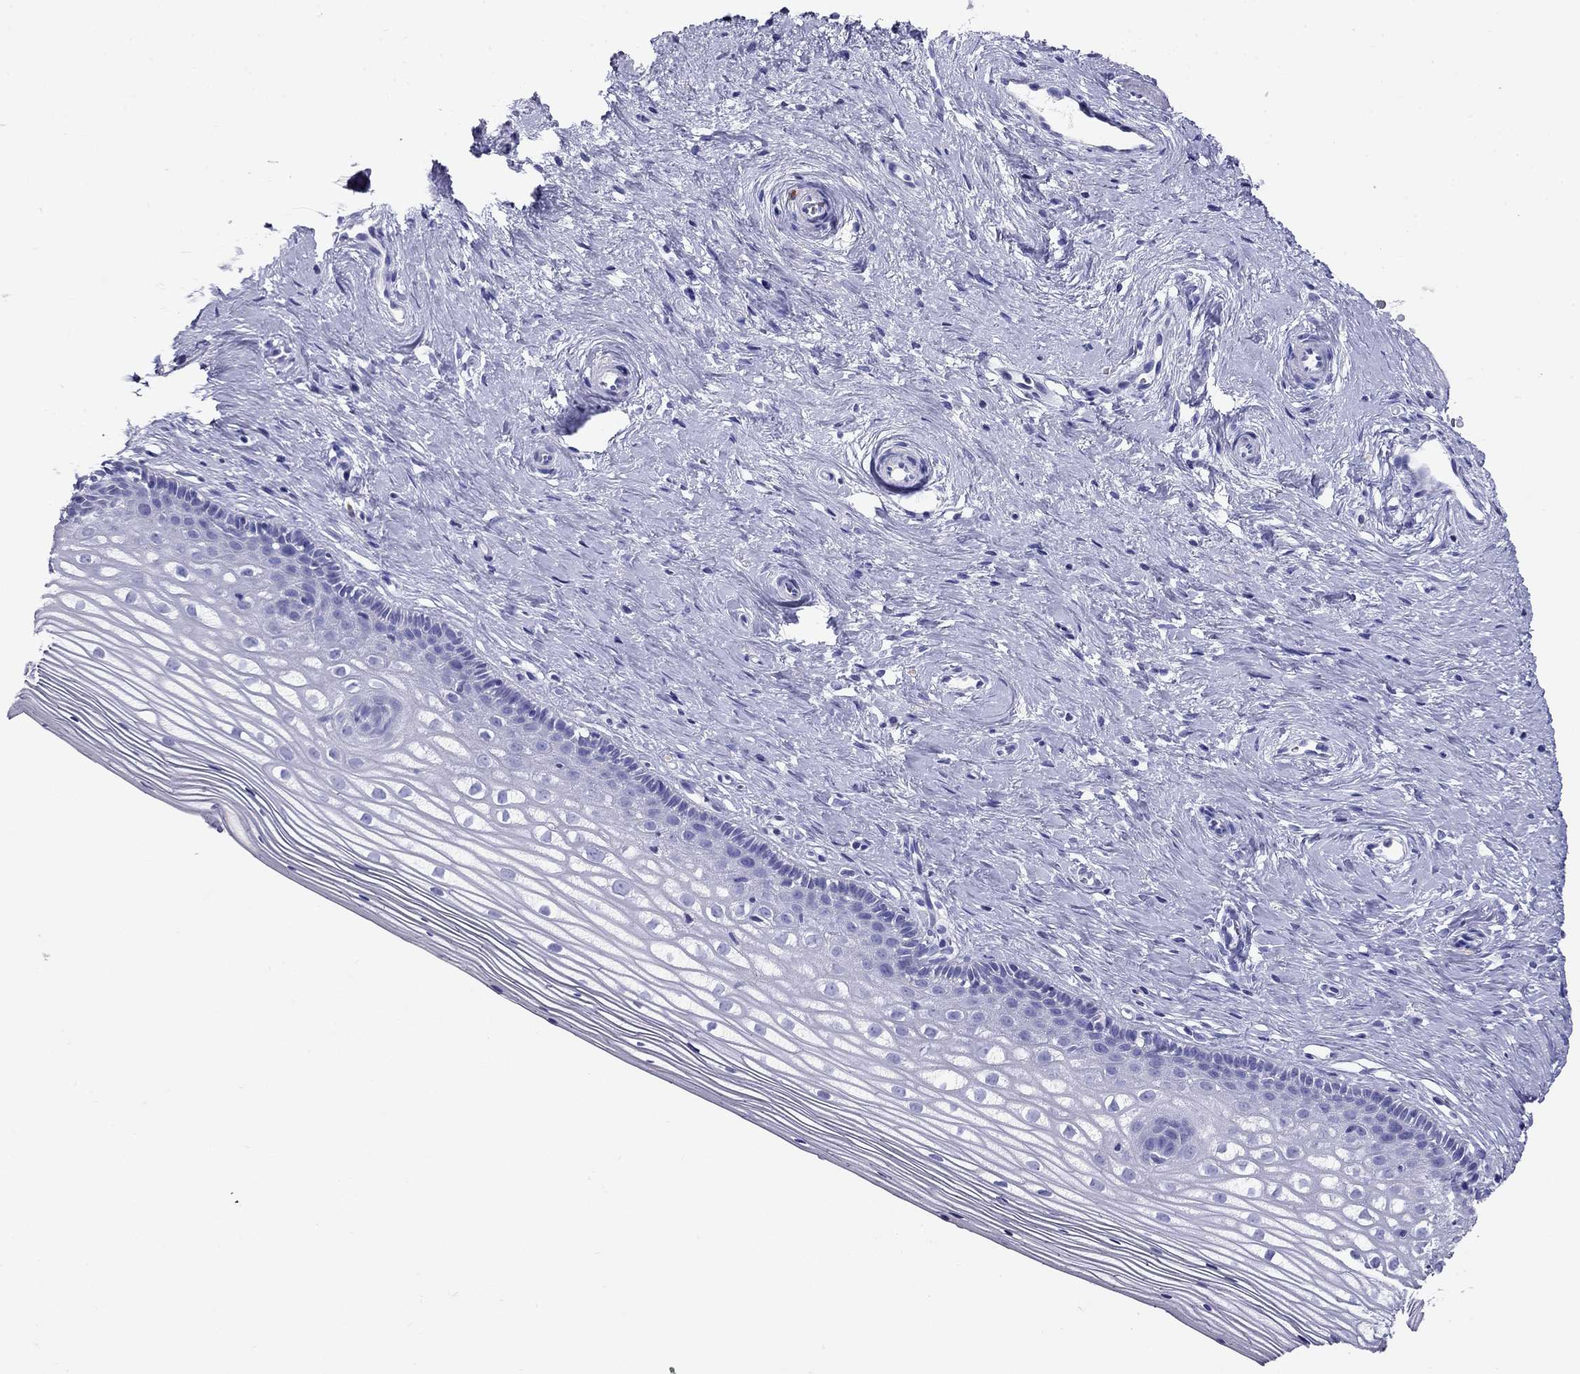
{"staining": {"intensity": "negative", "quantity": "none", "location": "none"}, "tissue": "cervix", "cell_type": "Glandular cells", "image_type": "normal", "snomed": [{"axis": "morphology", "description": "Normal tissue, NOS"}, {"axis": "topography", "description": "Cervix"}], "caption": "The image shows no significant staining in glandular cells of cervix. (IHC, brightfield microscopy, high magnification).", "gene": "MC5R", "patient": {"sex": "female", "age": 40}}